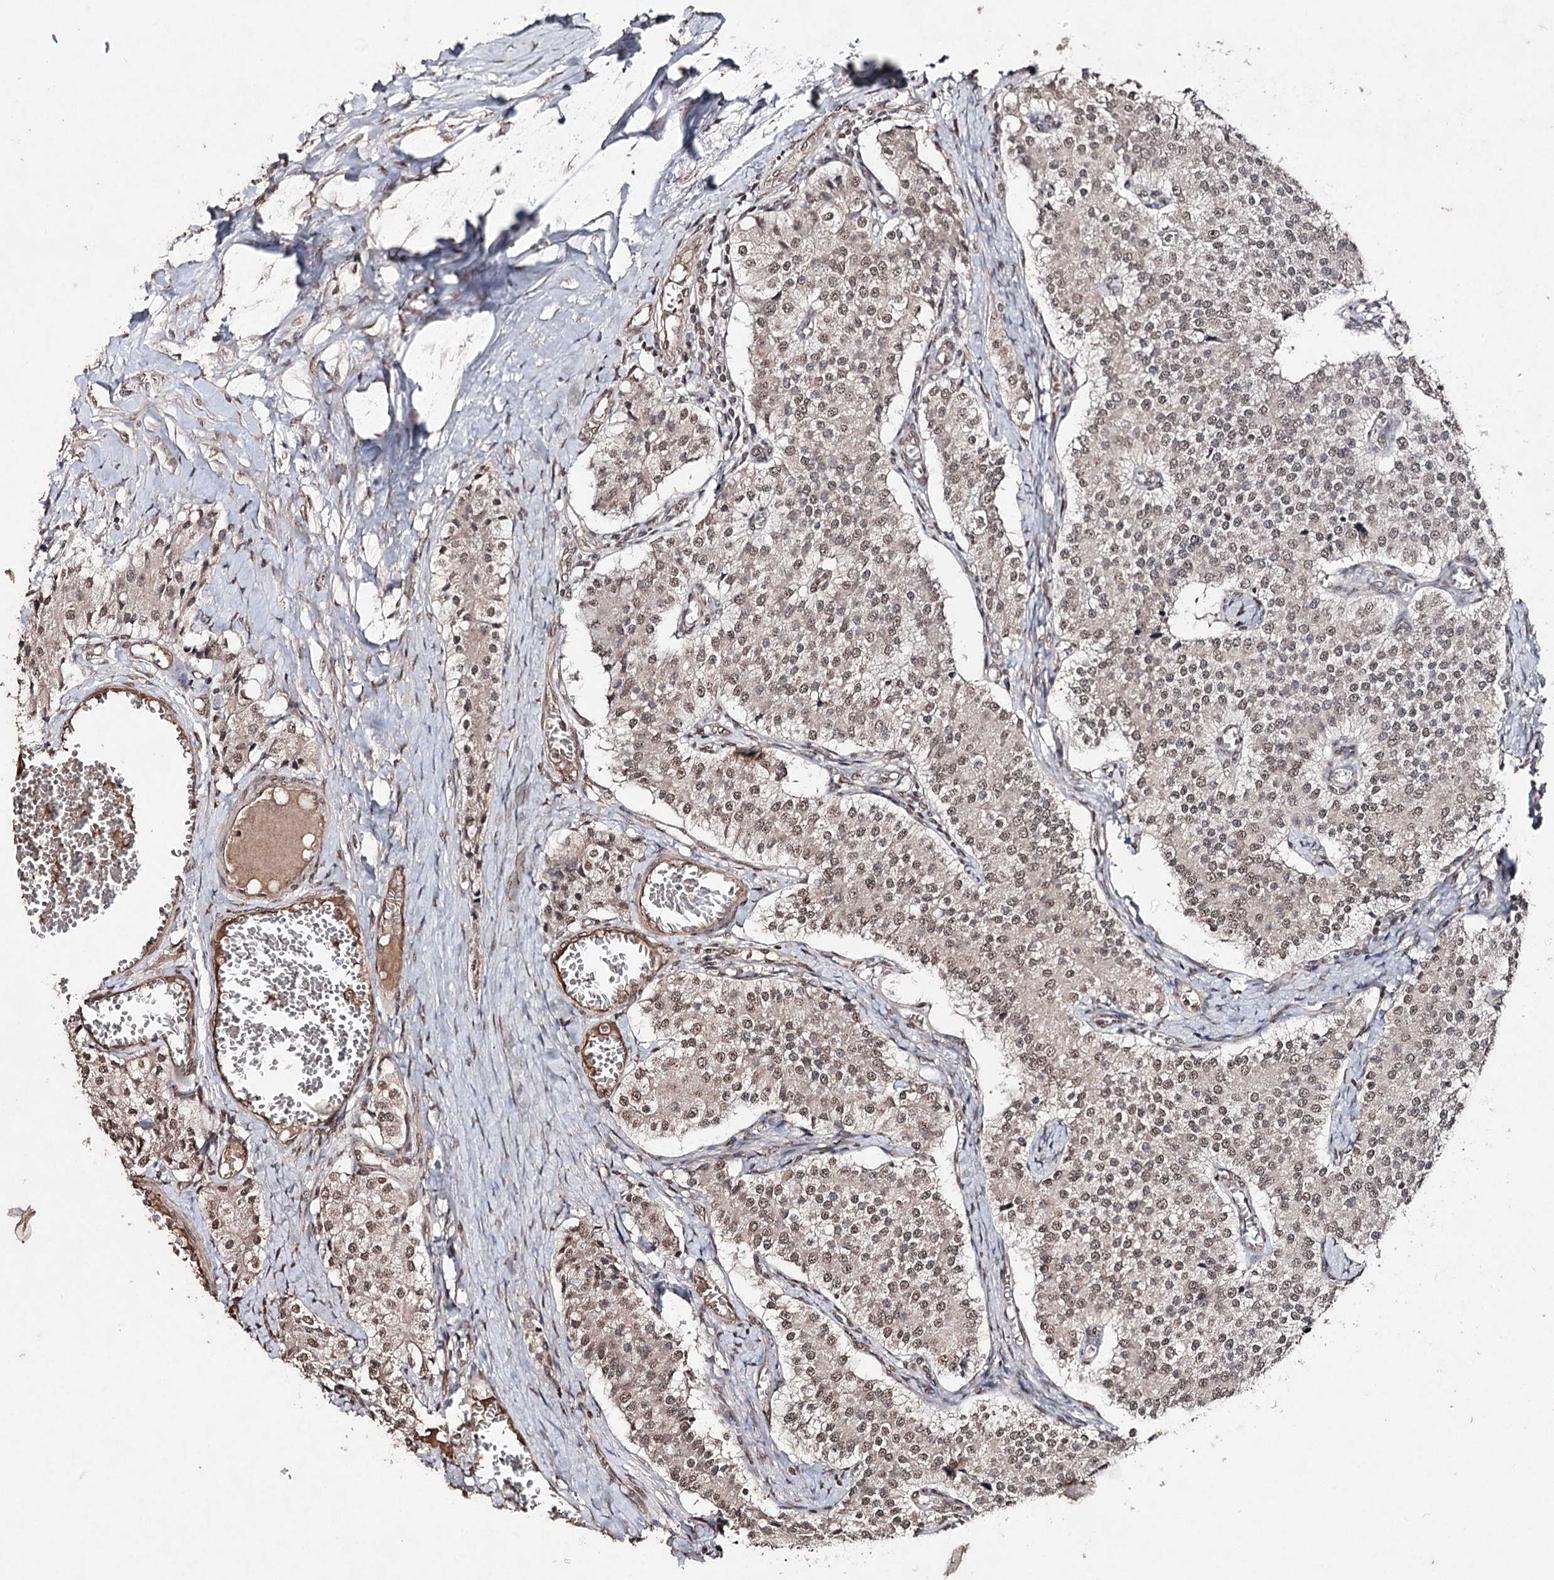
{"staining": {"intensity": "weak", "quantity": ">75%", "location": "nuclear"}, "tissue": "carcinoid", "cell_type": "Tumor cells", "image_type": "cancer", "snomed": [{"axis": "morphology", "description": "Carcinoid, malignant, NOS"}, {"axis": "topography", "description": "Colon"}], "caption": "High-power microscopy captured an immunohistochemistry image of malignant carcinoid, revealing weak nuclear positivity in about >75% of tumor cells.", "gene": "ATG14", "patient": {"sex": "female", "age": 52}}